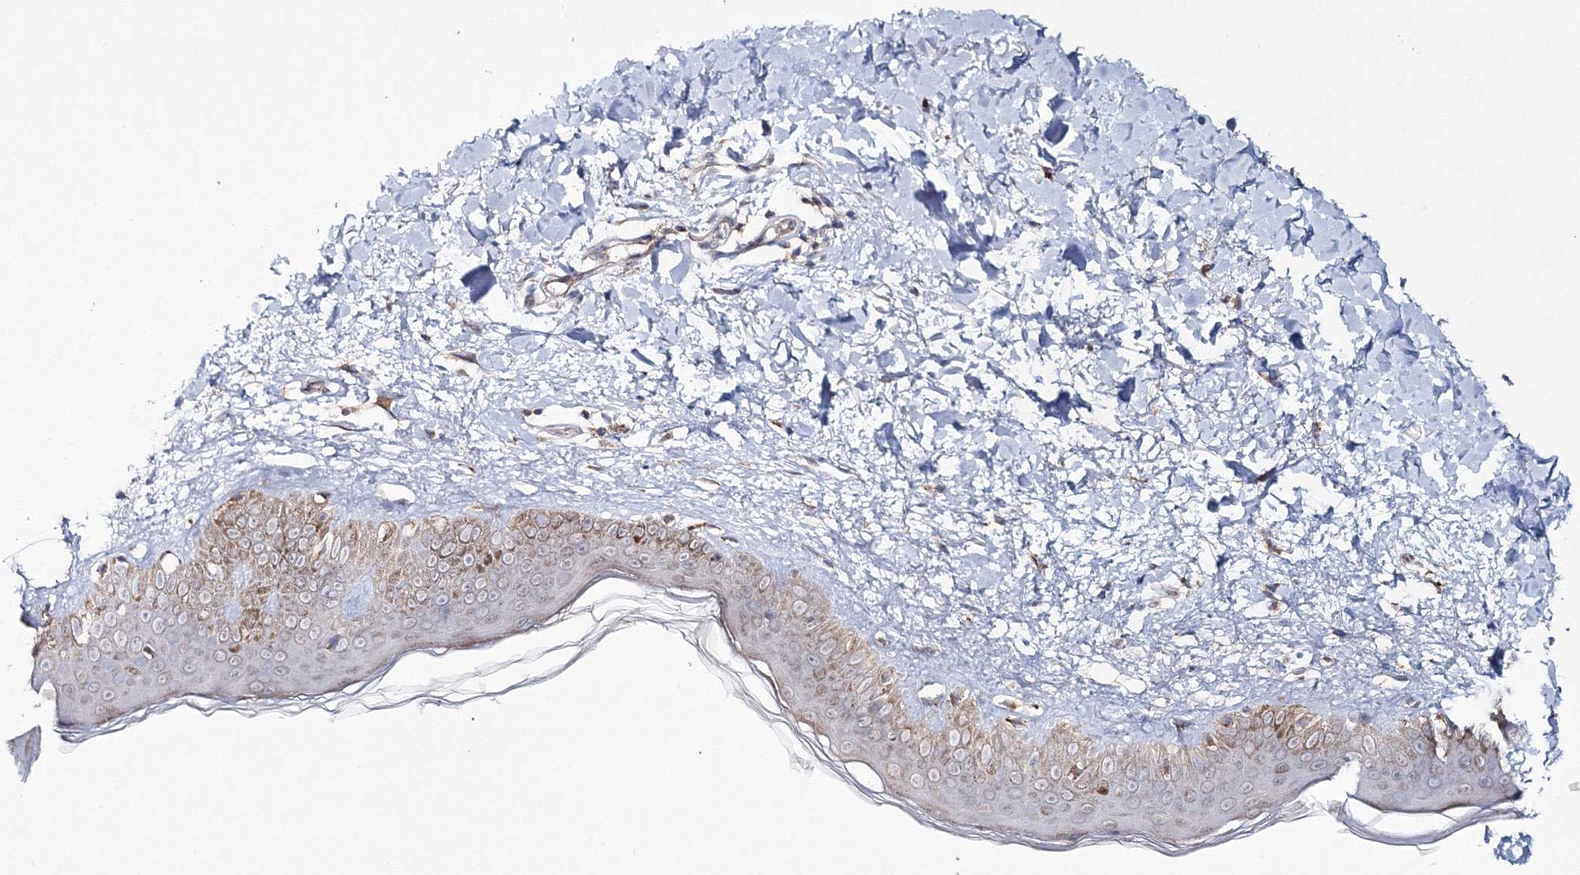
{"staining": {"intensity": "weak", "quantity": "25%-75%", "location": "cytoplasmic/membranous"}, "tissue": "skin", "cell_type": "Fibroblasts", "image_type": "normal", "snomed": [{"axis": "morphology", "description": "Normal tissue, NOS"}, {"axis": "topography", "description": "Skin"}], "caption": "Approximately 25%-75% of fibroblasts in normal skin display weak cytoplasmic/membranous protein staining as visualized by brown immunohistochemical staining.", "gene": "PEX13", "patient": {"sex": "female", "age": 58}}